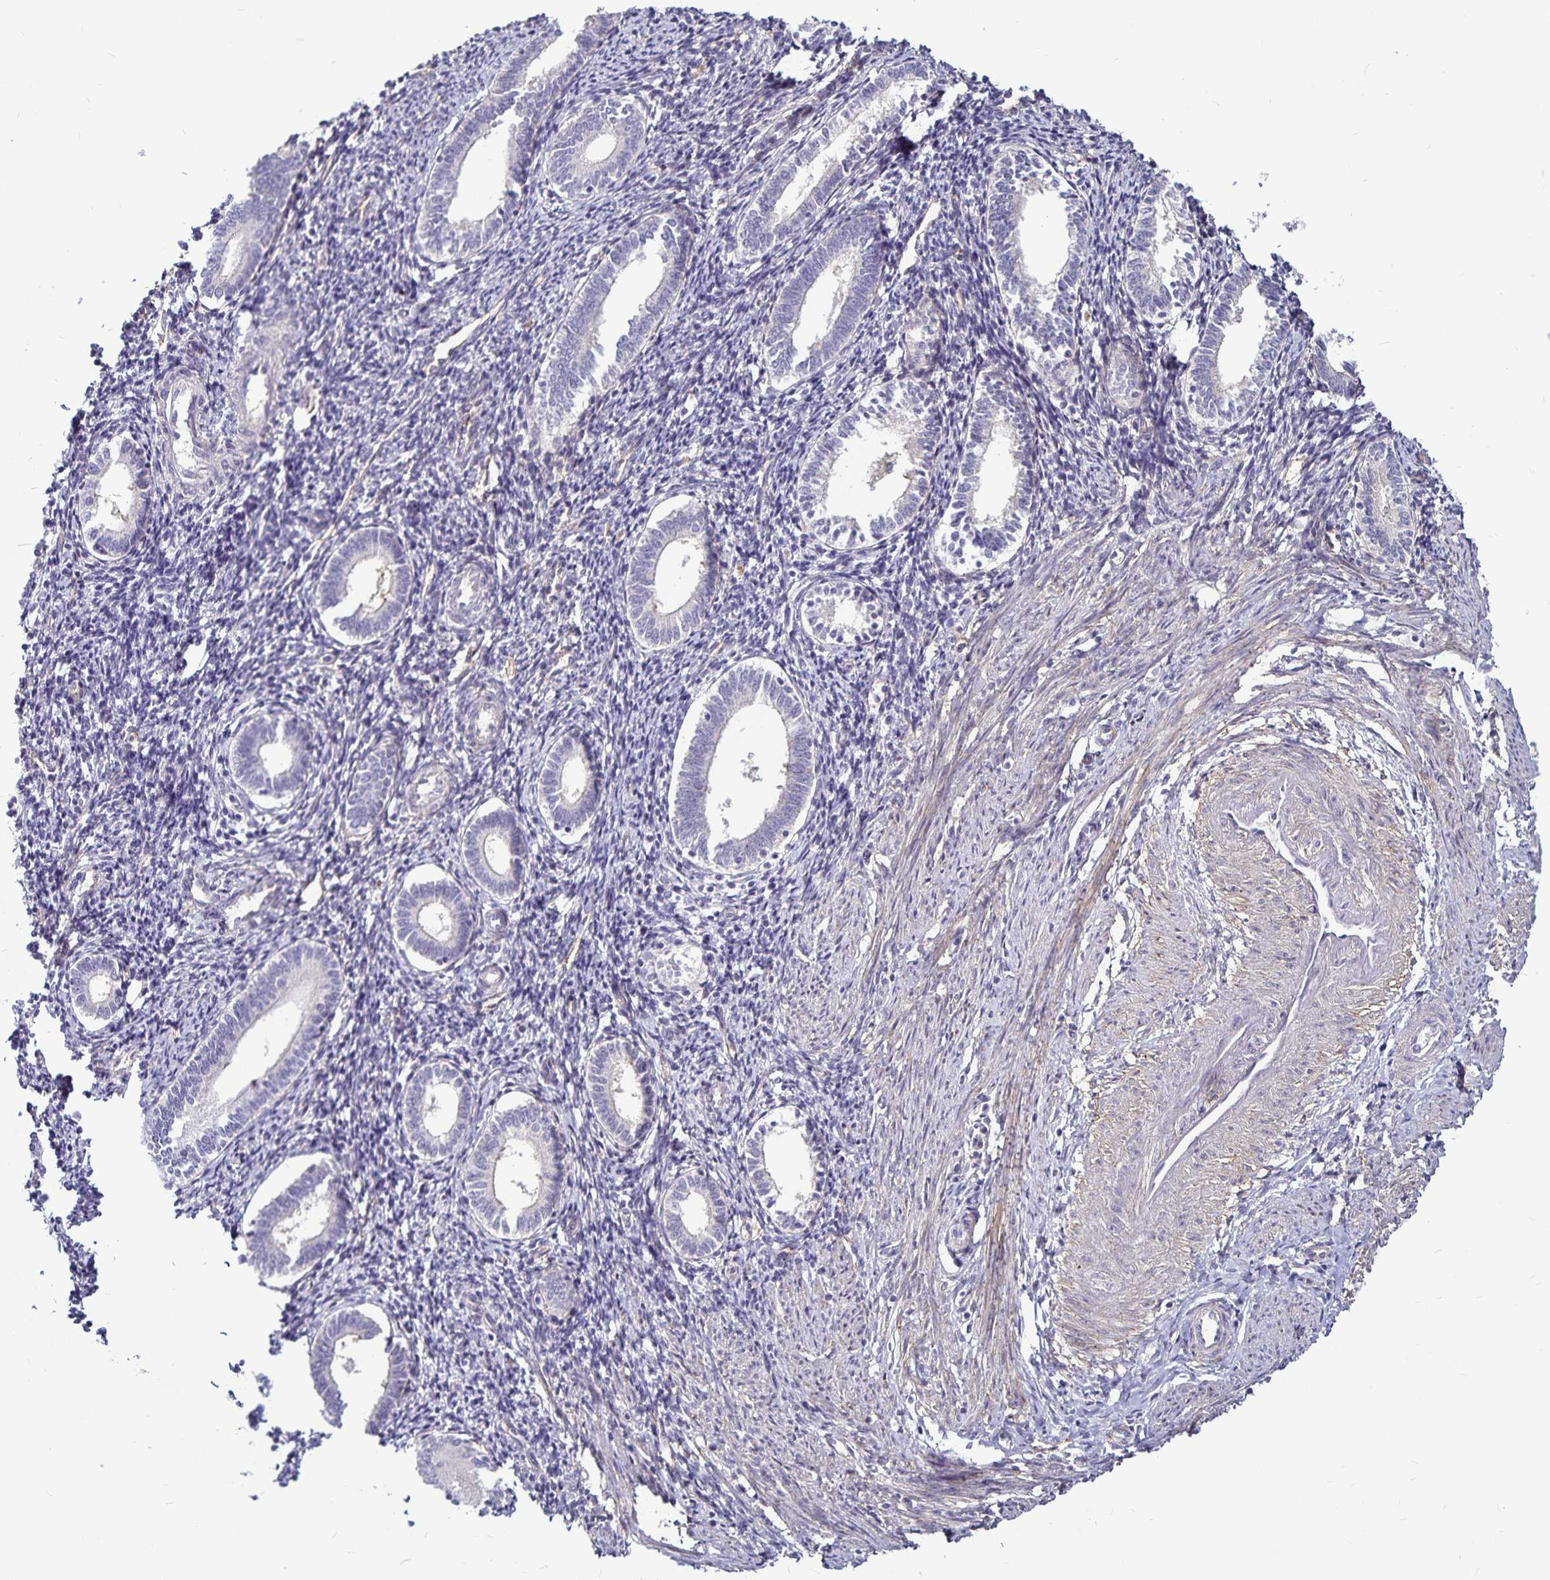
{"staining": {"intensity": "negative", "quantity": "none", "location": "none"}, "tissue": "endometrium", "cell_type": "Cells in endometrial stroma", "image_type": "normal", "snomed": [{"axis": "morphology", "description": "Normal tissue, NOS"}, {"axis": "topography", "description": "Endometrium"}], "caption": "Endometrium stained for a protein using immunohistochemistry reveals no staining cells in endometrial stroma.", "gene": "GNG12", "patient": {"sex": "female", "age": 41}}